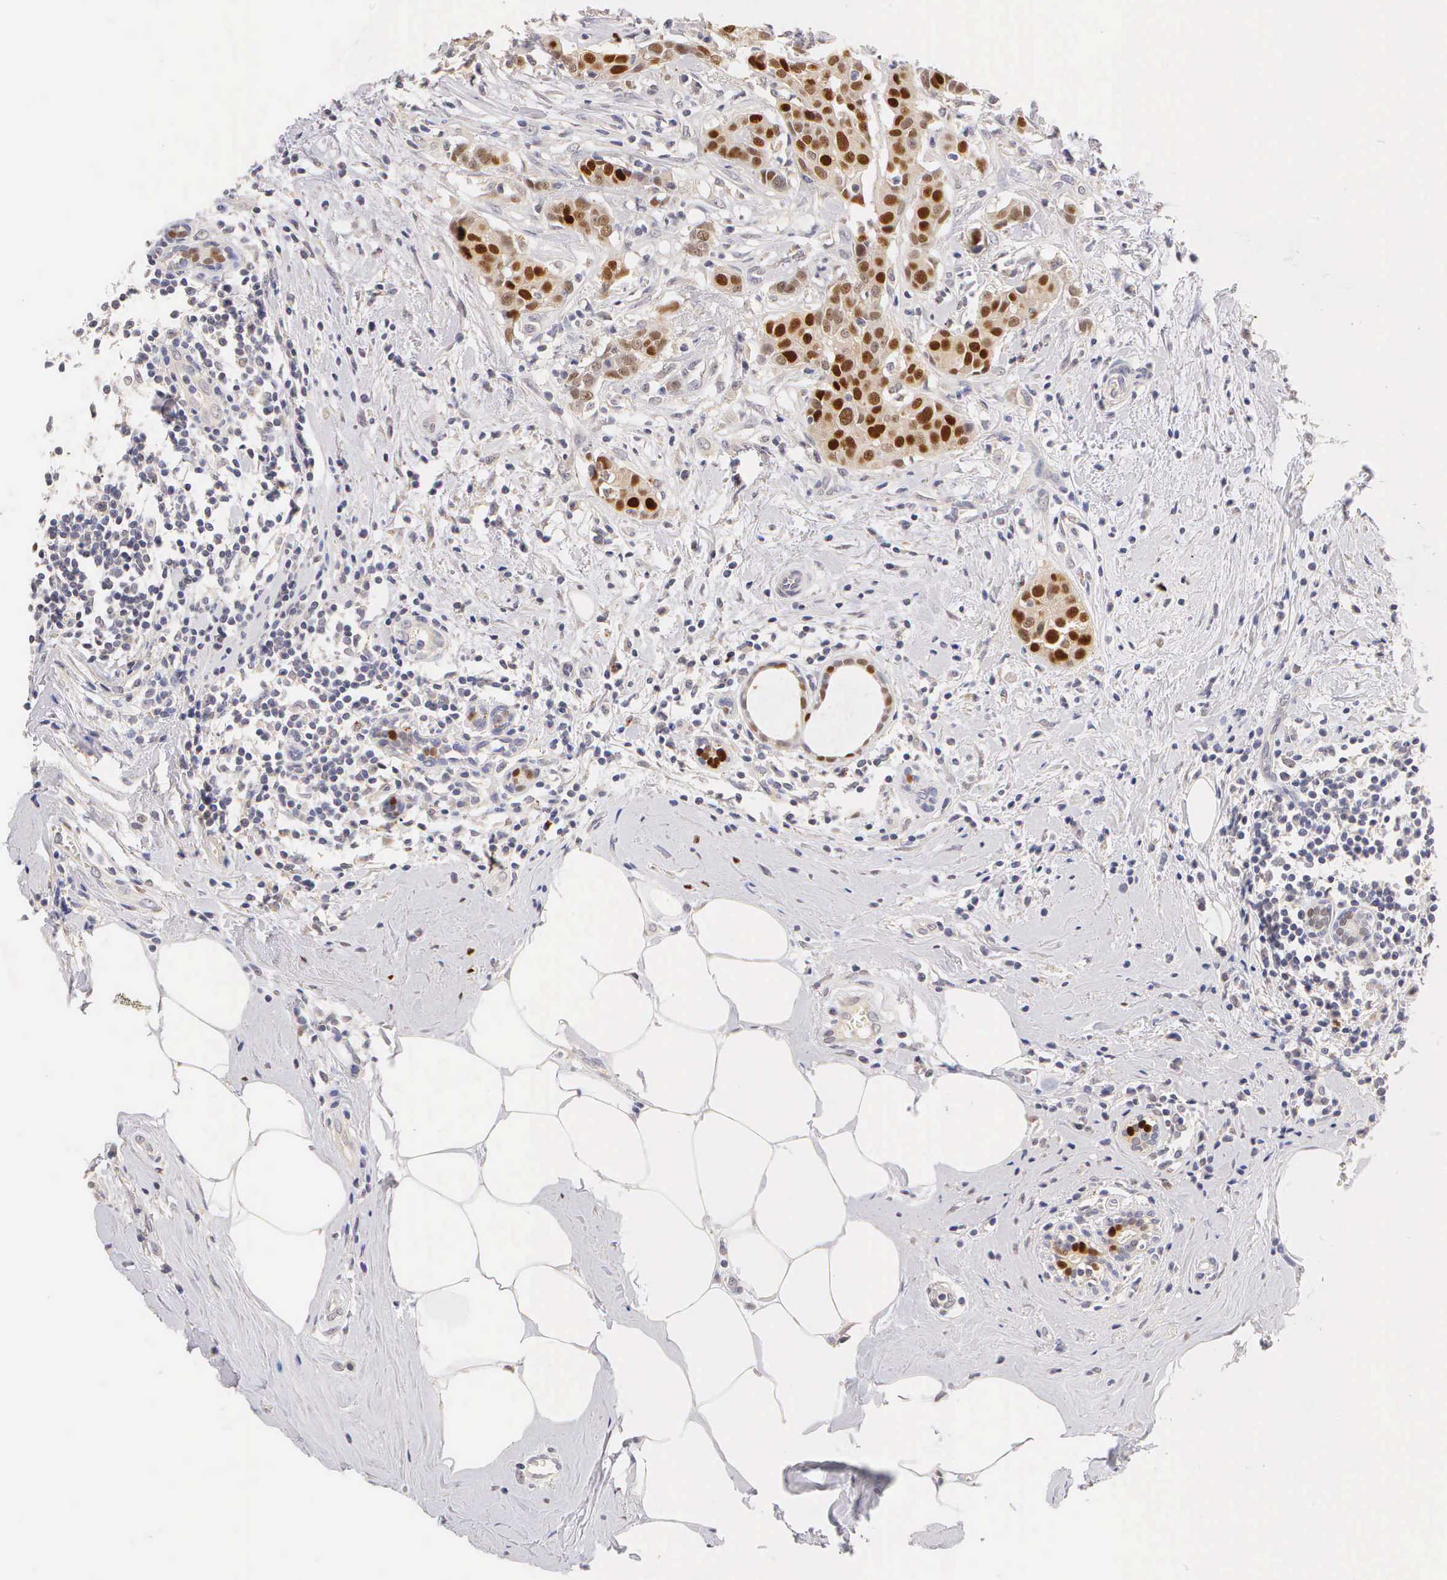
{"staining": {"intensity": "strong", "quantity": ">75%", "location": "nuclear"}, "tissue": "breast cancer", "cell_type": "Tumor cells", "image_type": "cancer", "snomed": [{"axis": "morphology", "description": "Duct carcinoma"}, {"axis": "topography", "description": "Breast"}], "caption": "Protein staining of breast infiltrating ductal carcinoma tissue demonstrates strong nuclear staining in about >75% of tumor cells.", "gene": "ESR1", "patient": {"sex": "female", "age": 55}}